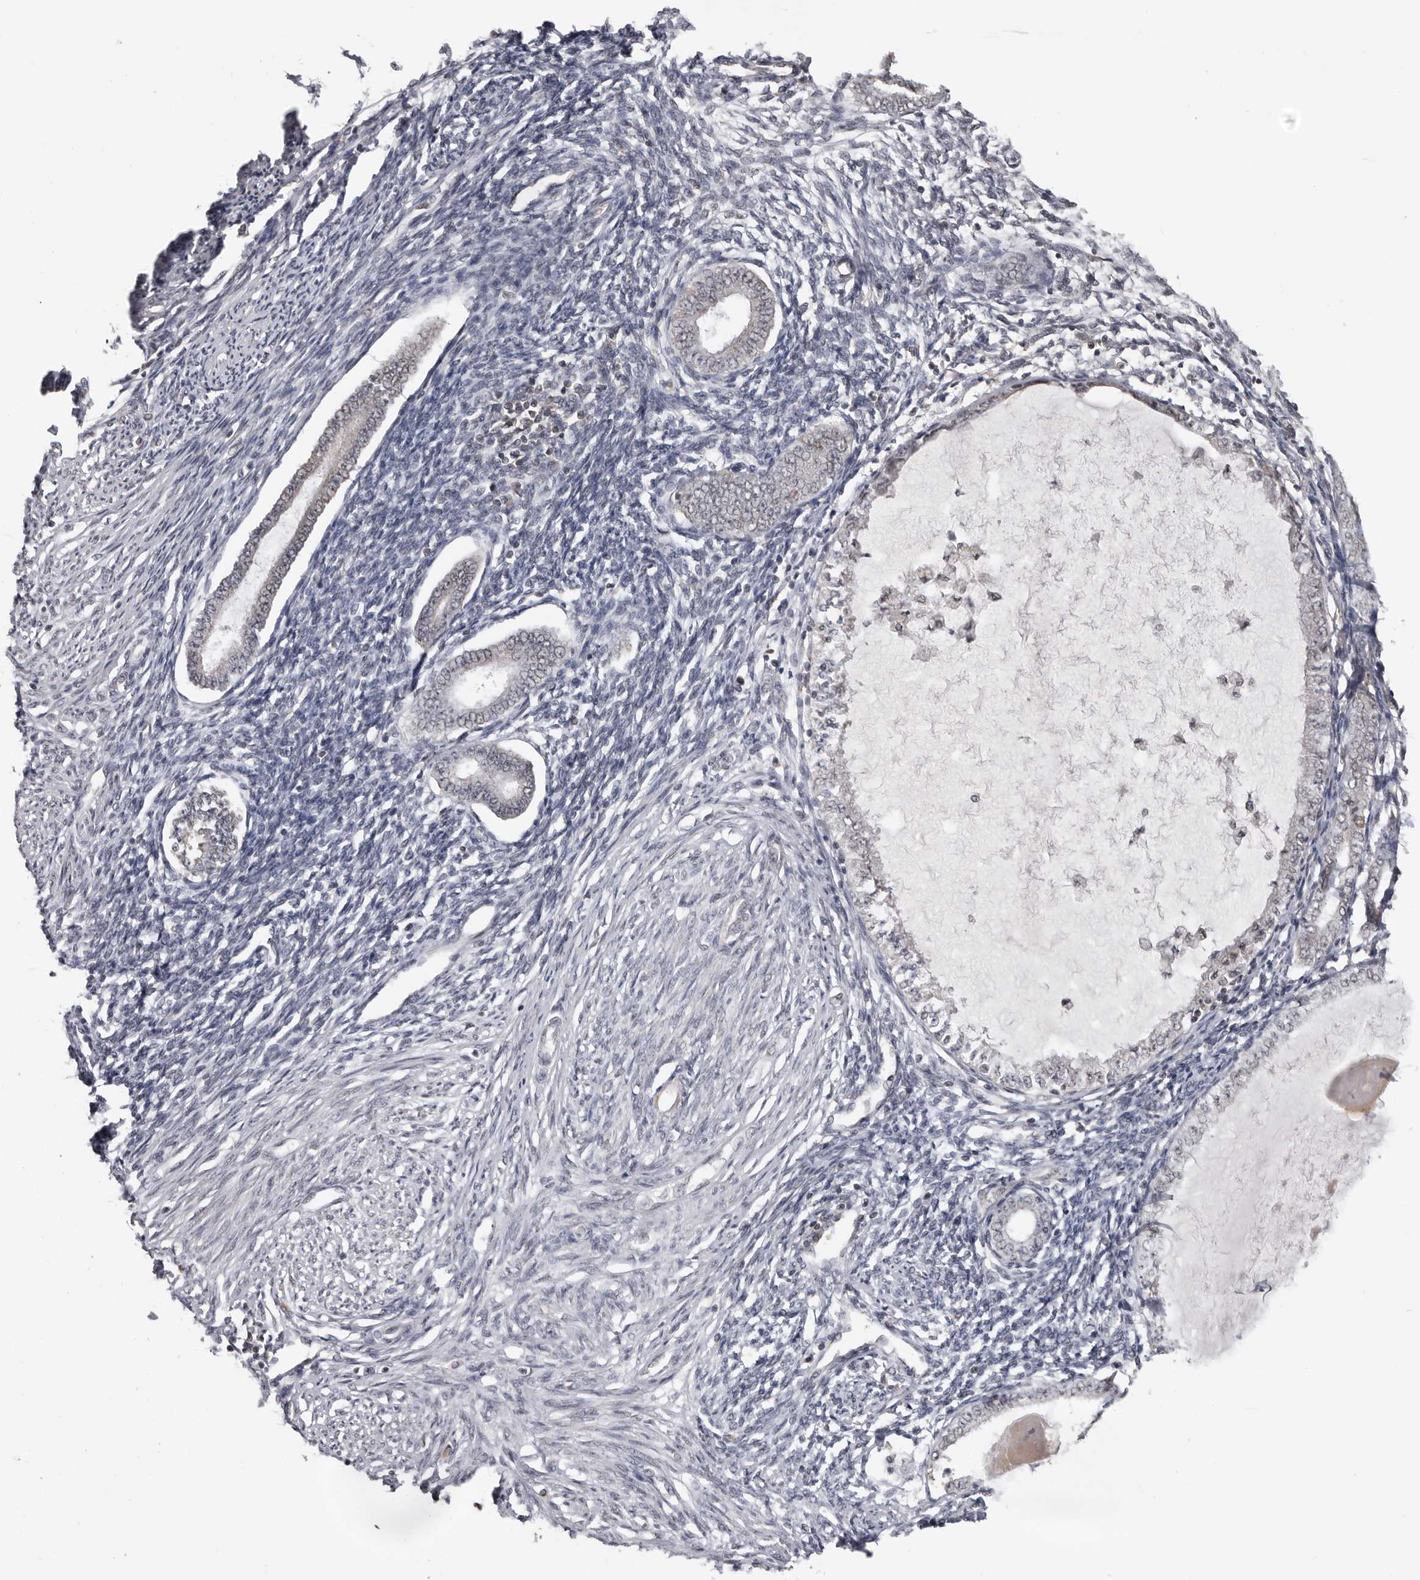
{"staining": {"intensity": "weak", "quantity": "<25%", "location": "nuclear"}, "tissue": "endometrium", "cell_type": "Cells in endometrial stroma", "image_type": "normal", "snomed": [{"axis": "morphology", "description": "Normal tissue, NOS"}, {"axis": "topography", "description": "Endometrium"}], "caption": "DAB (3,3'-diaminobenzidine) immunohistochemical staining of normal endometrium demonstrates no significant positivity in cells in endometrial stroma.", "gene": "MOGAT2", "patient": {"sex": "female", "age": 56}}